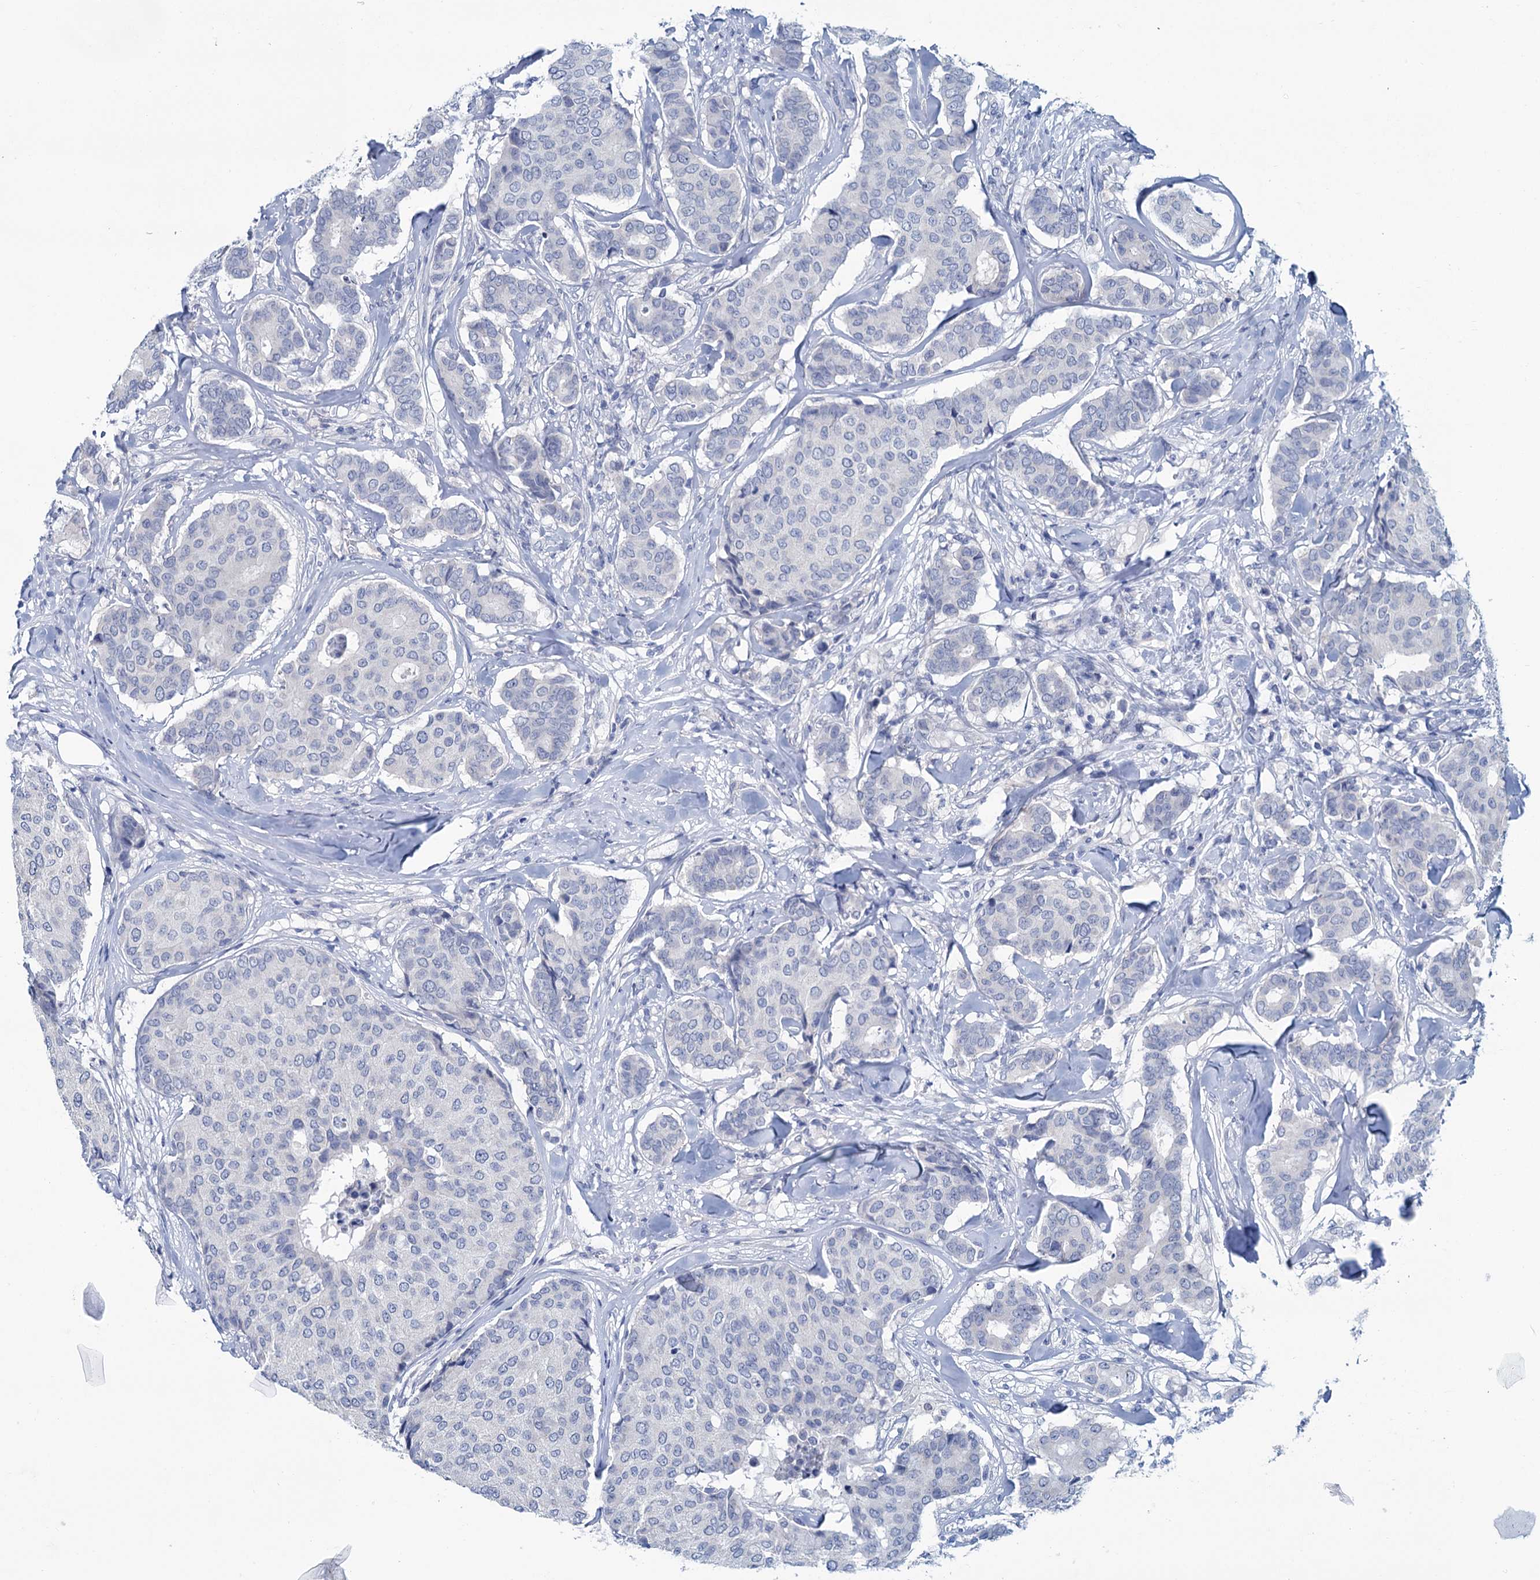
{"staining": {"intensity": "negative", "quantity": "none", "location": "none"}, "tissue": "breast cancer", "cell_type": "Tumor cells", "image_type": "cancer", "snomed": [{"axis": "morphology", "description": "Duct carcinoma"}, {"axis": "topography", "description": "Breast"}], "caption": "Immunohistochemical staining of breast cancer (intraductal carcinoma) demonstrates no significant positivity in tumor cells.", "gene": "MYOZ3", "patient": {"sex": "female", "age": 75}}